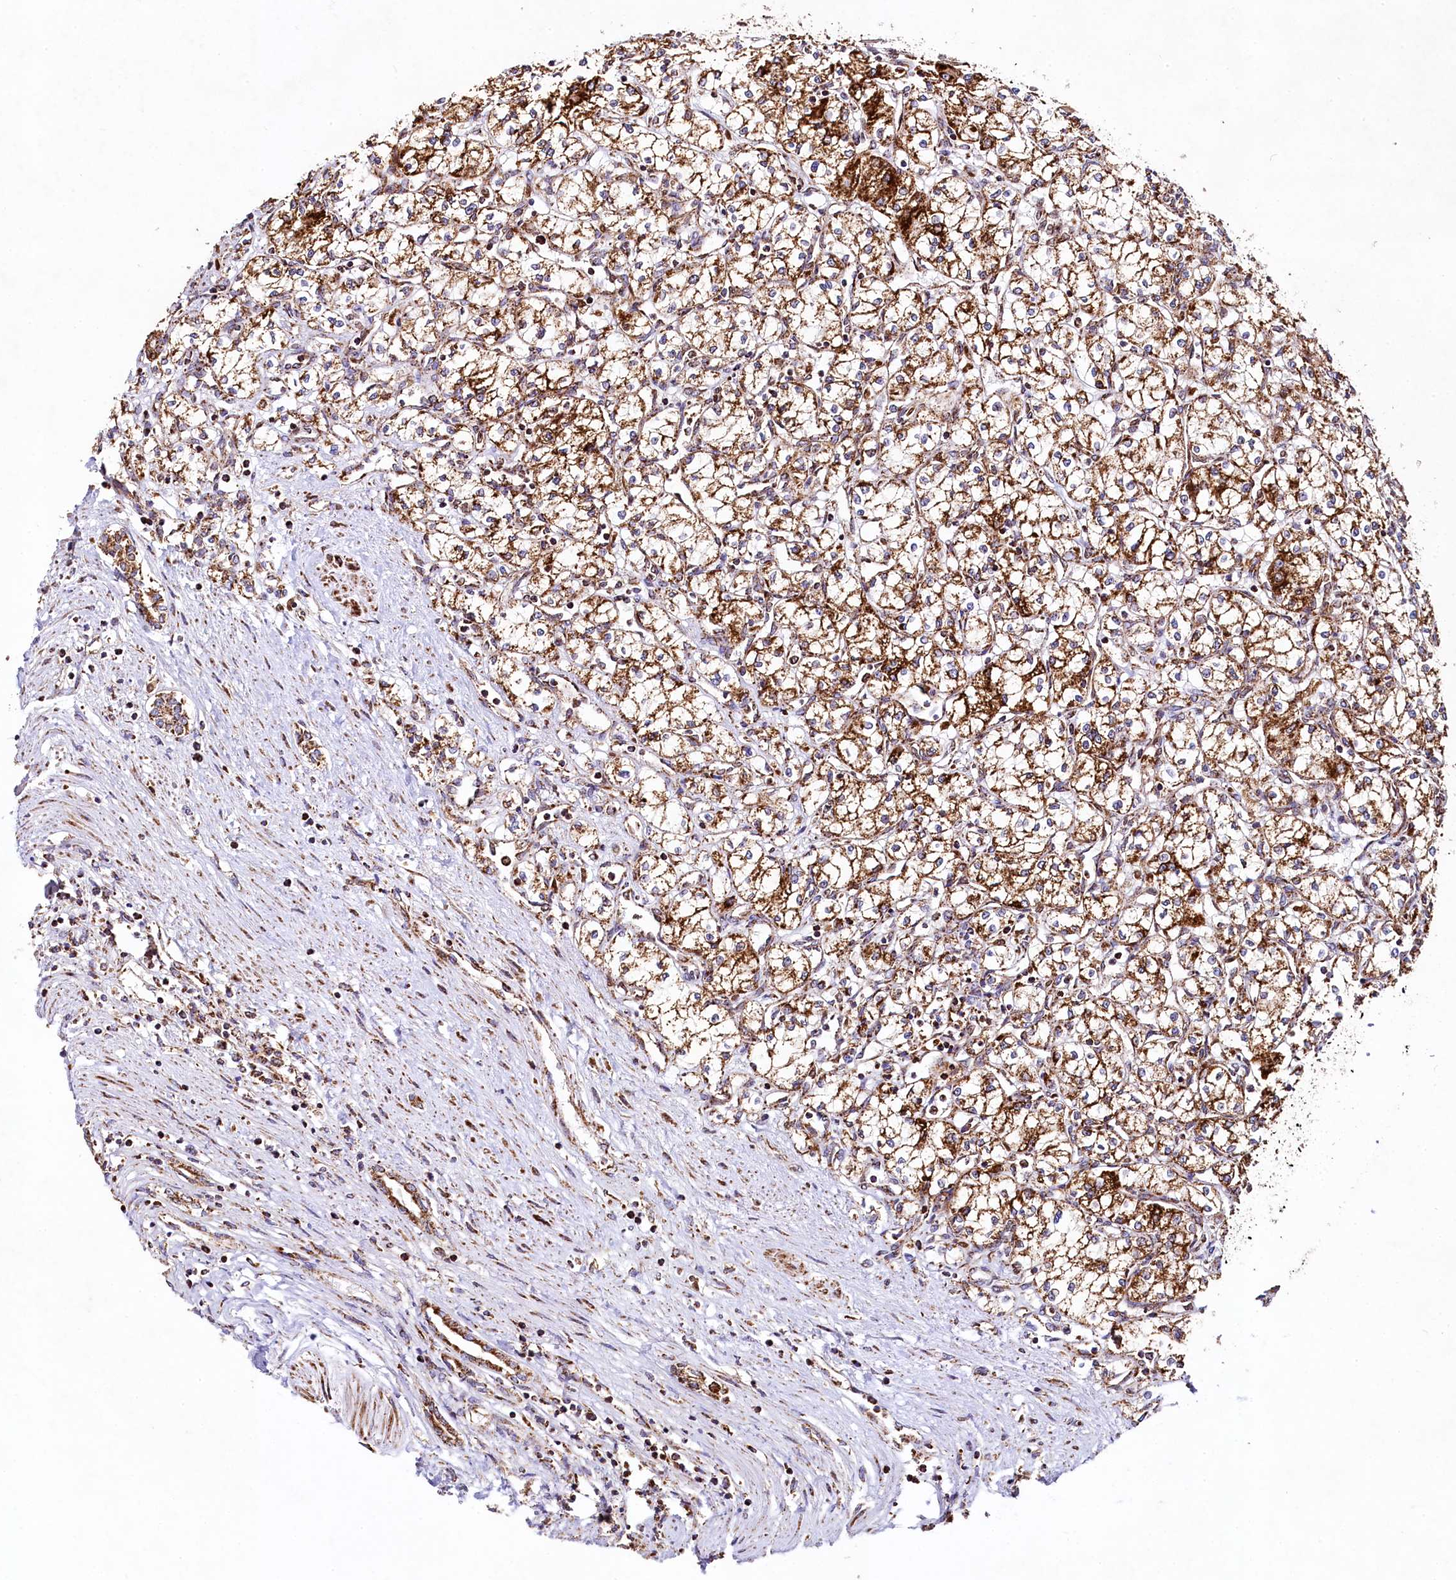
{"staining": {"intensity": "strong", "quantity": ">75%", "location": "cytoplasmic/membranous"}, "tissue": "renal cancer", "cell_type": "Tumor cells", "image_type": "cancer", "snomed": [{"axis": "morphology", "description": "Adenocarcinoma, NOS"}, {"axis": "topography", "description": "Kidney"}], "caption": "Protein staining of renal adenocarcinoma tissue exhibits strong cytoplasmic/membranous positivity in about >75% of tumor cells. Ihc stains the protein of interest in brown and the nuclei are stained blue.", "gene": "CLYBL", "patient": {"sex": "male", "age": 59}}